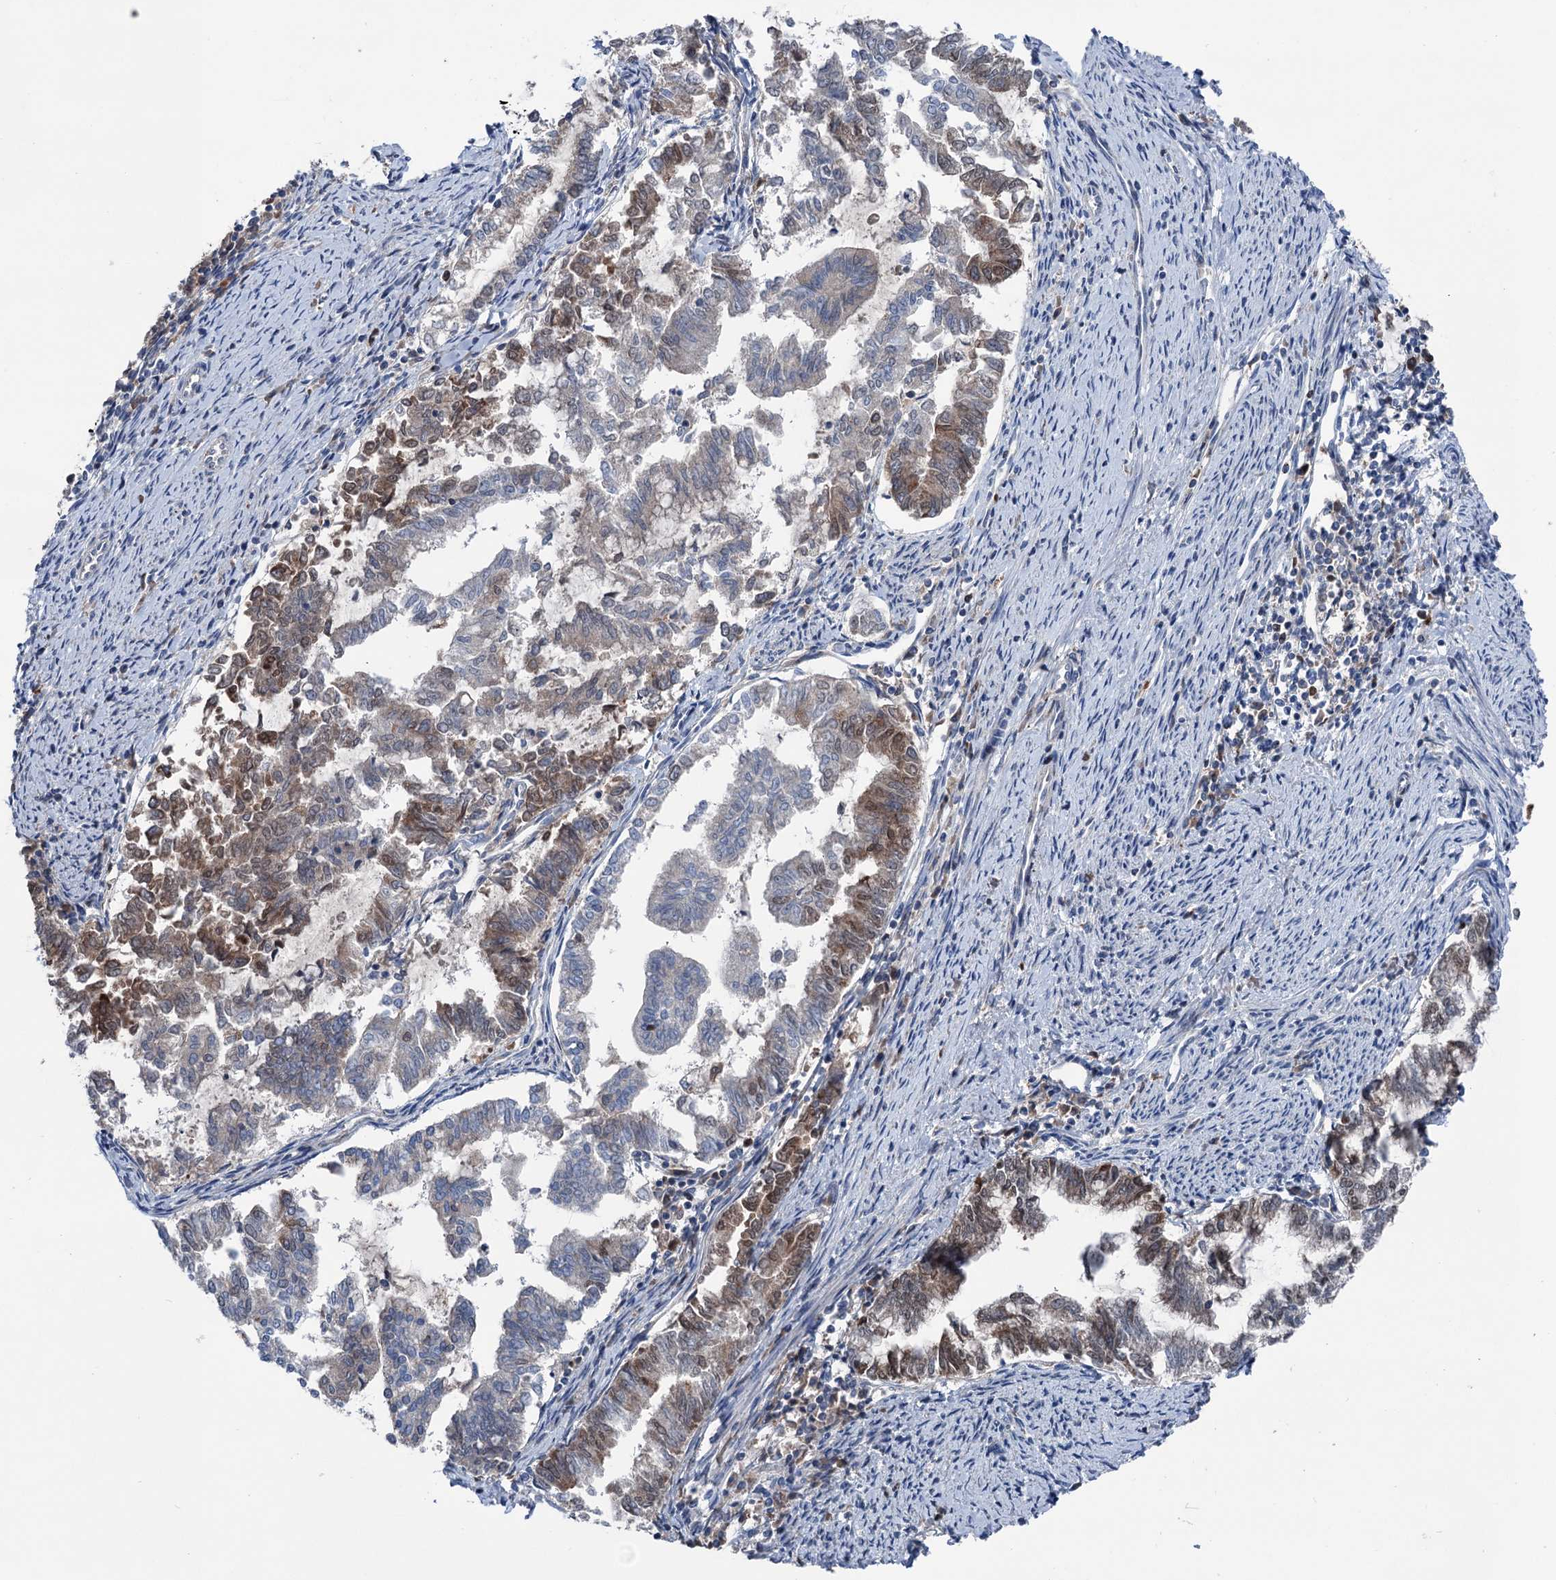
{"staining": {"intensity": "moderate", "quantity": "25%-75%", "location": "cytoplasmic/membranous,nuclear"}, "tissue": "endometrial cancer", "cell_type": "Tumor cells", "image_type": "cancer", "snomed": [{"axis": "morphology", "description": "Adenocarcinoma, NOS"}, {"axis": "topography", "description": "Endometrium"}], "caption": "Immunohistochemistry of endometrial adenocarcinoma displays medium levels of moderate cytoplasmic/membranous and nuclear expression in approximately 25%-75% of tumor cells.", "gene": "NCAPD2", "patient": {"sex": "female", "age": 79}}